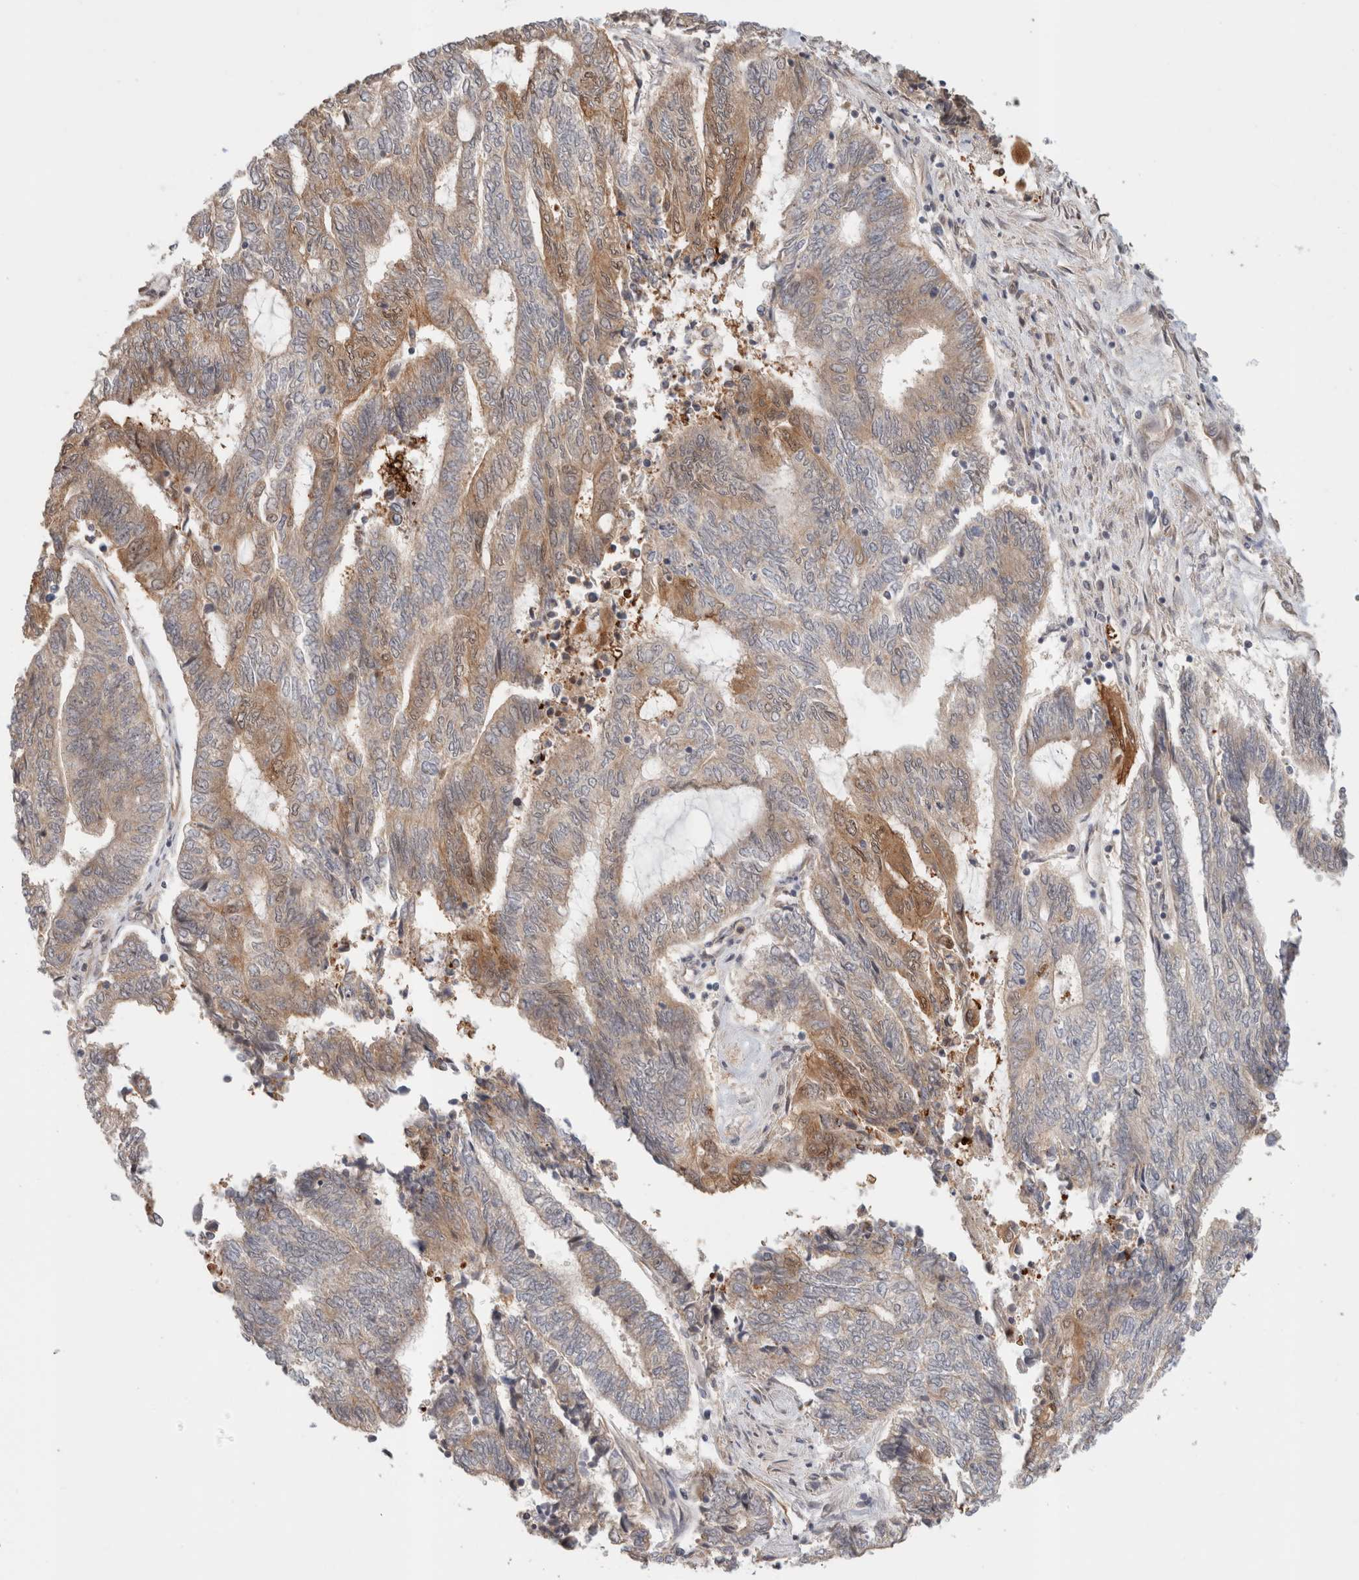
{"staining": {"intensity": "moderate", "quantity": "<25%", "location": "cytoplasmic/membranous"}, "tissue": "endometrial cancer", "cell_type": "Tumor cells", "image_type": "cancer", "snomed": [{"axis": "morphology", "description": "Adenocarcinoma, NOS"}, {"axis": "topography", "description": "Uterus"}, {"axis": "topography", "description": "Endometrium"}], "caption": "Tumor cells exhibit low levels of moderate cytoplasmic/membranous positivity in approximately <25% of cells in endometrial cancer (adenocarcinoma). The staining was performed using DAB (3,3'-diaminobenzidine) to visualize the protein expression in brown, while the nuclei were stained in blue with hematoxylin (Magnification: 20x).", "gene": "OTUD6B", "patient": {"sex": "female", "age": 70}}